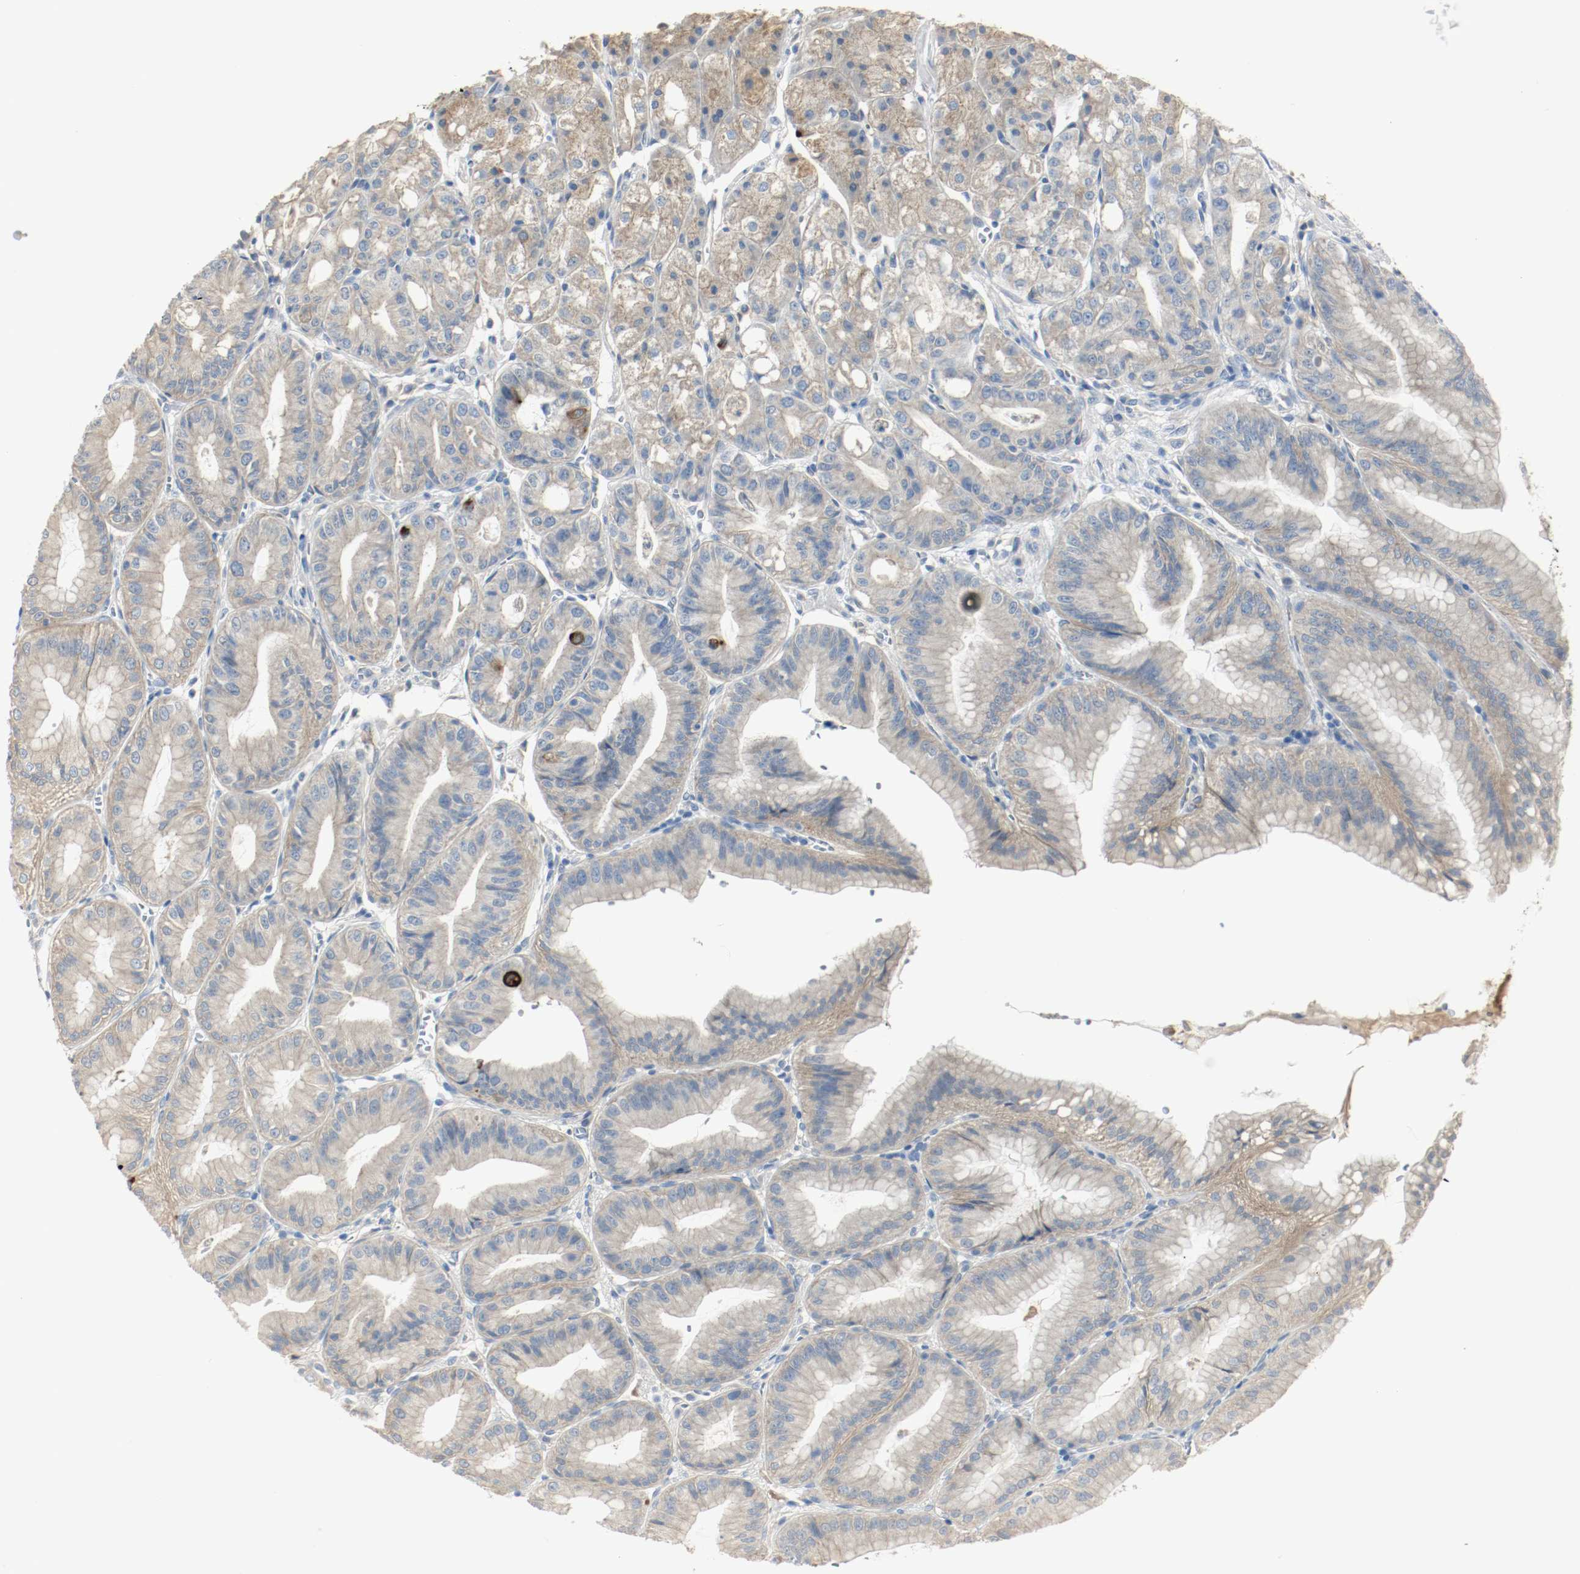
{"staining": {"intensity": "weak", "quantity": ">75%", "location": "cytoplasmic/membranous"}, "tissue": "stomach", "cell_type": "Glandular cells", "image_type": "normal", "snomed": [{"axis": "morphology", "description": "Normal tissue, NOS"}, {"axis": "topography", "description": "Stomach, lower"}], "caption": "Protein staining demonstrates weak cytoplasmic/membranous positivity in about >75% of glandular cells in normal stomach.", "gene": "MELTF", "patient": {"sex": "male", "age": 71}}